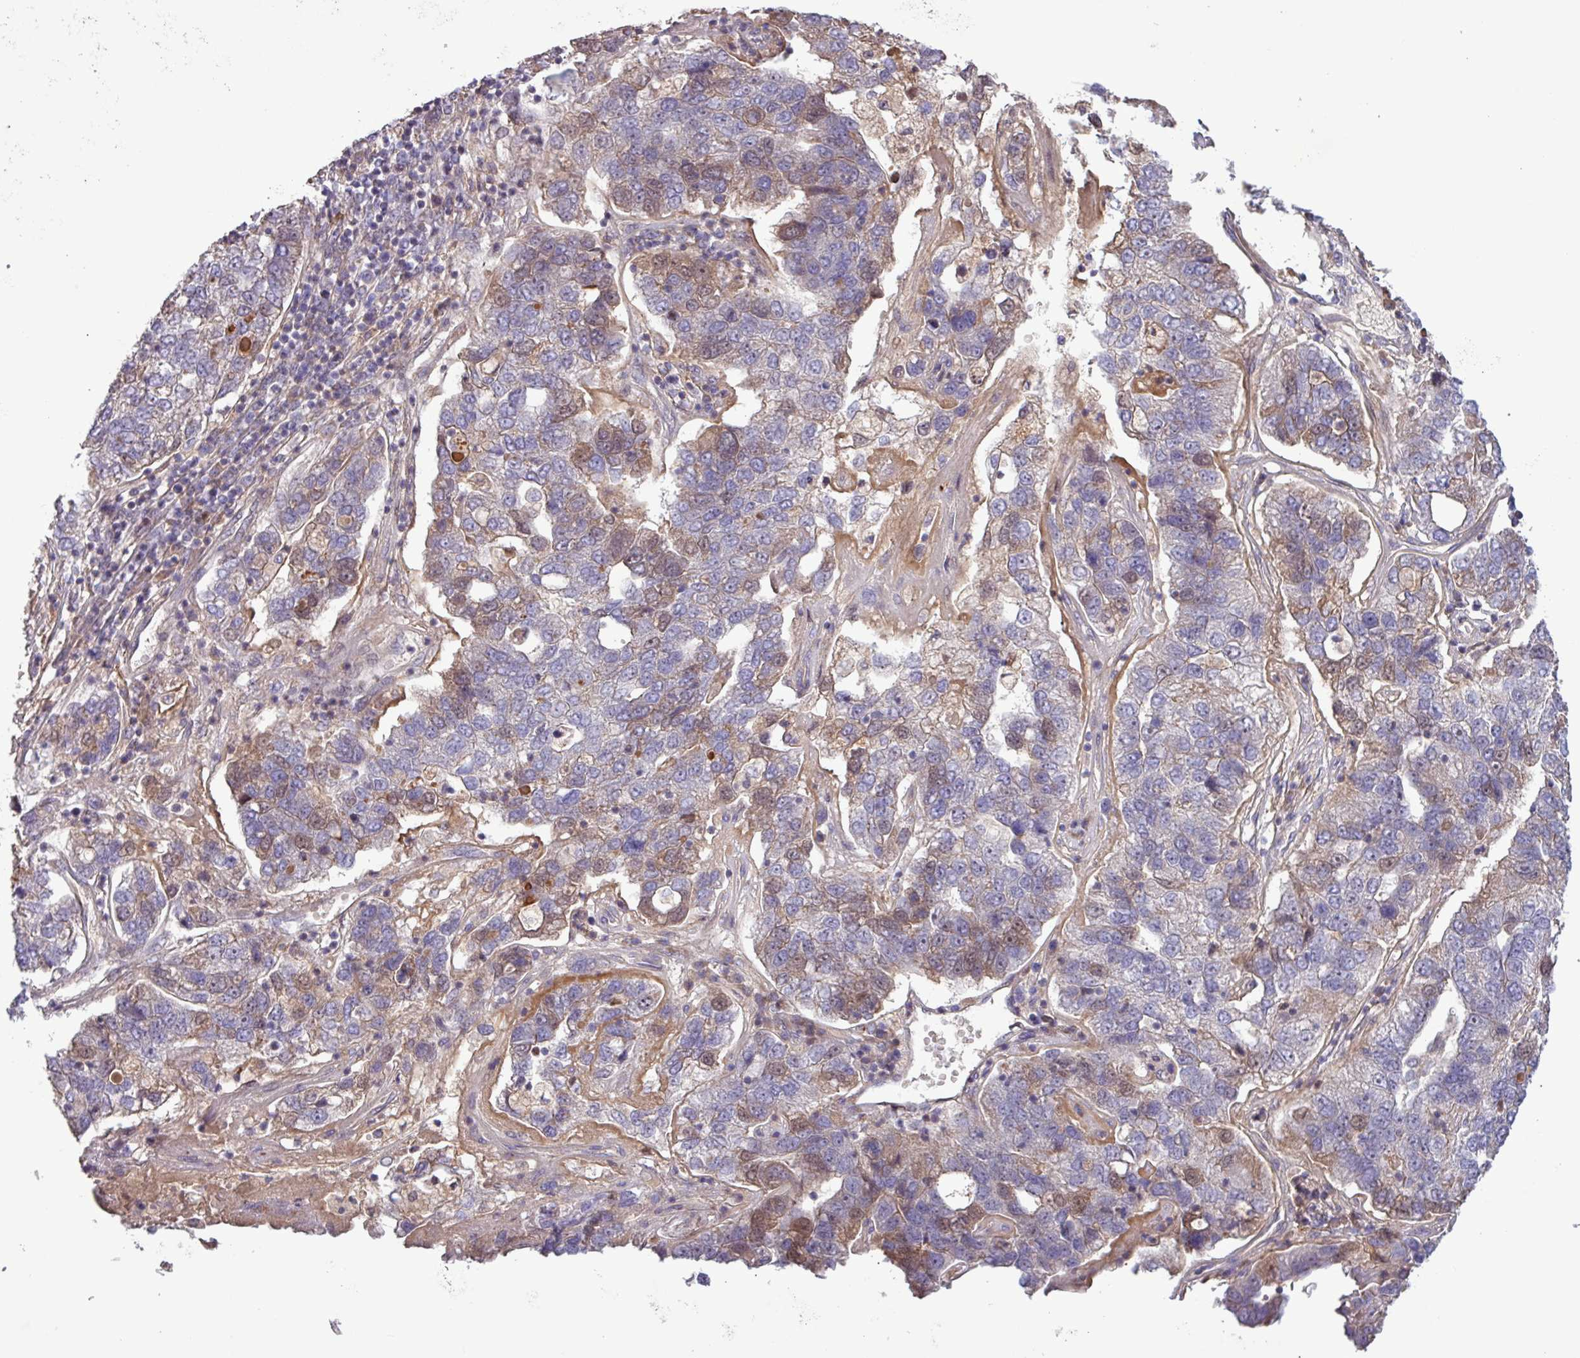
{"staining": {"intensity": "weak", "quantity": "25%-75%", "location": "cytoplasmic/membranous"}, "tissue": "pancreatic cancer", "cell_type": "Tumor cells", "image_type": "cancer", "snomed": [{"axis": "morphology", "description": "Adenocarcinoma, NOS"}, {"axis": "topography", "description": "Pancreas"}], "caption": "A micrograph of pancreatic cancer (adenocarcinoma) stained for a protein reveals weak cytoplasmic/membranous brown staining in tumor cells. The staining was performed using DAB to visualize the protein expression in brown, while the nuclei were stained in blue with hematoxylin (Magnification: 20x).", "gene": "TNFSF12", "patient": {"sex": "female", "age": 61}}